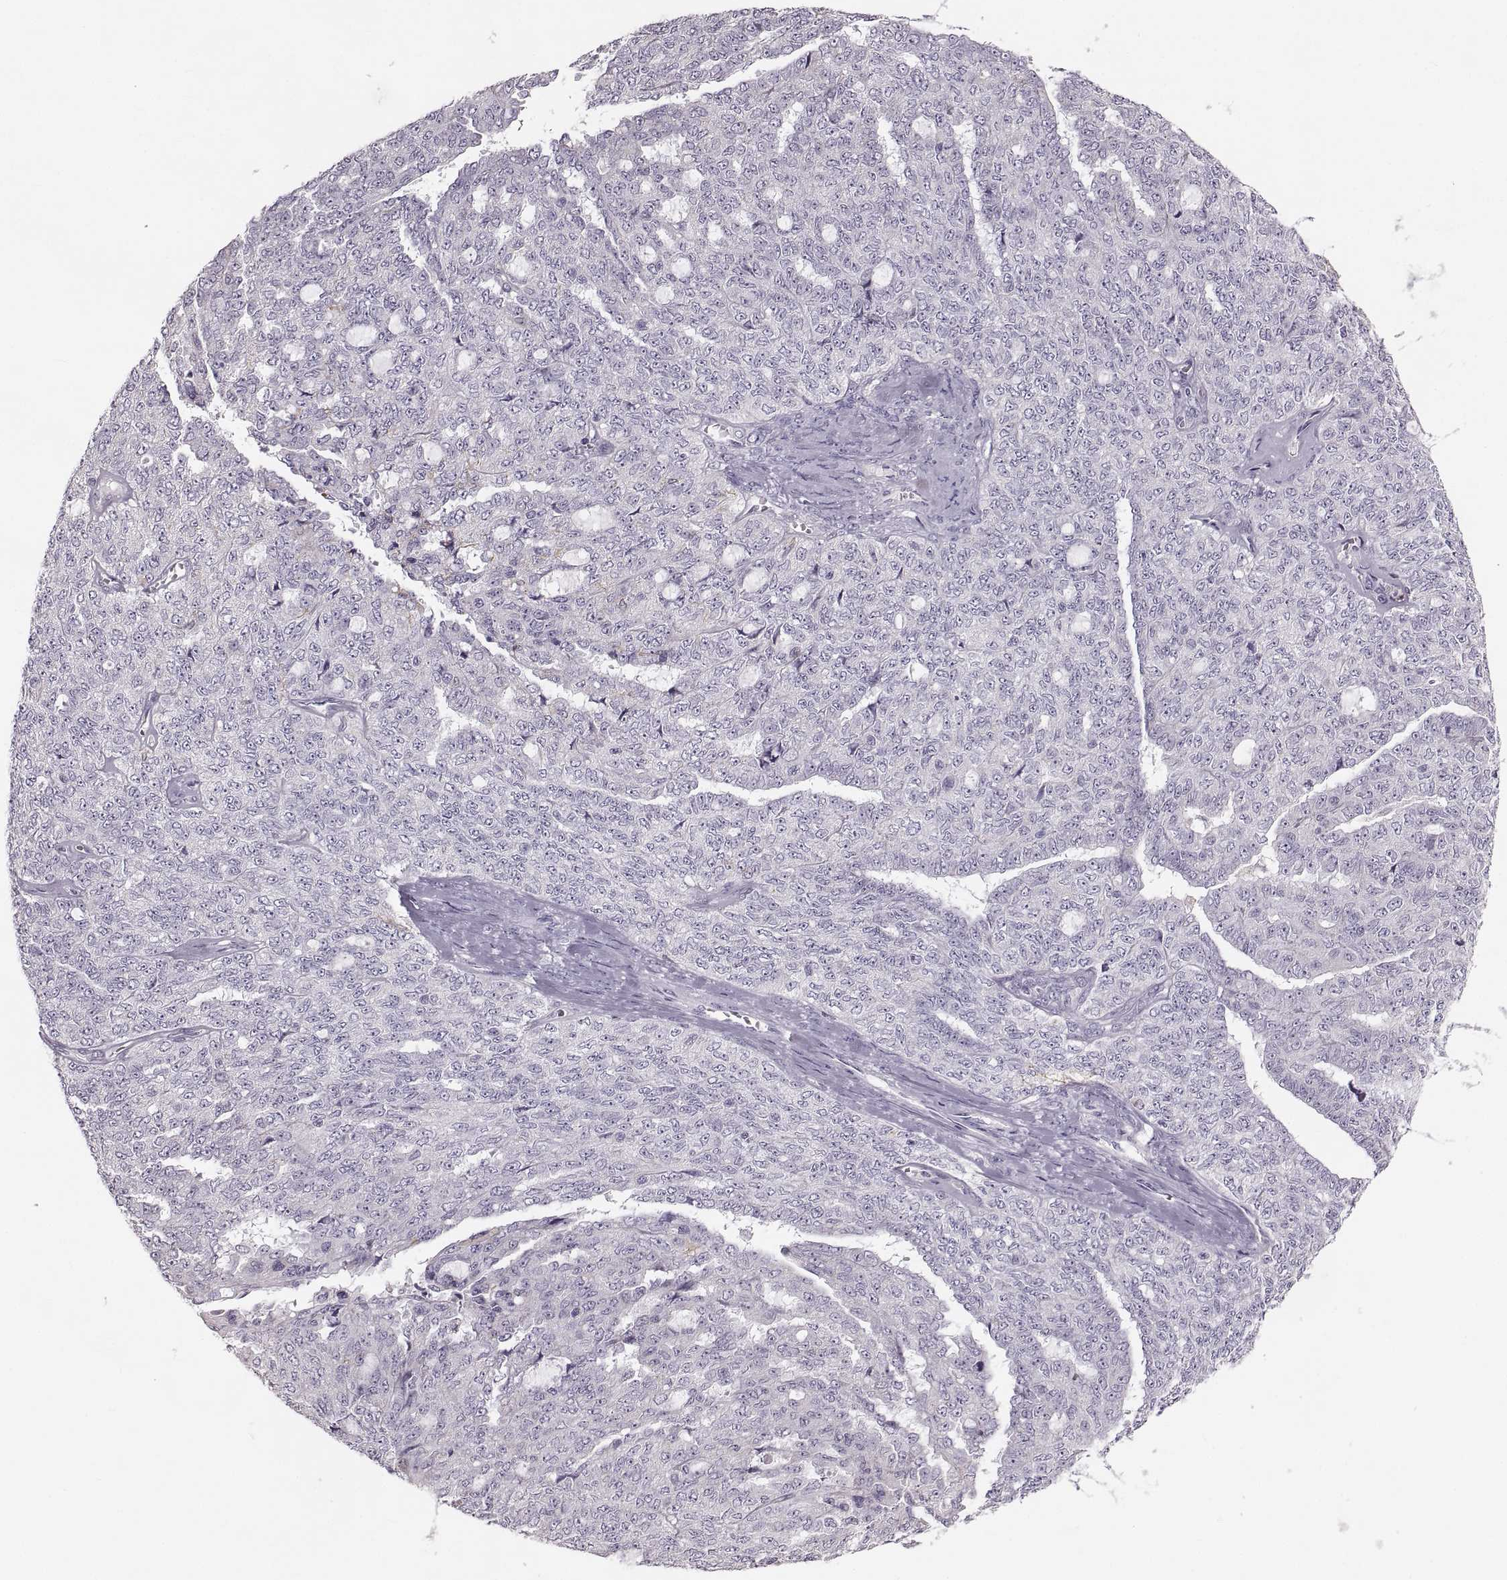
{"staining": {"intensity": "negative", "quantity": "none", "location": "none"}, "tissue": "ovarian cancer", "cell_type": "Tumor cells", "image_type": "cancer", "snomed": [{"axis": "morphology", "description": "Cystadenocarcinoma, serous, NOS"}, {"axis": "topography", "description": "Ovary"}], "caption": "Tumor cells show no significant expression in ovarian cancer (serous cystadenocarcinoma). (Stains: DAB (3,3'-diaminobenzidine) immunohistochemistry with hematoxylin counter stain, Microscopy: brightfield microscopy at high magnification).", "gene": "RUNDC3A", "patient": {"sex": "female", "age": 71}}